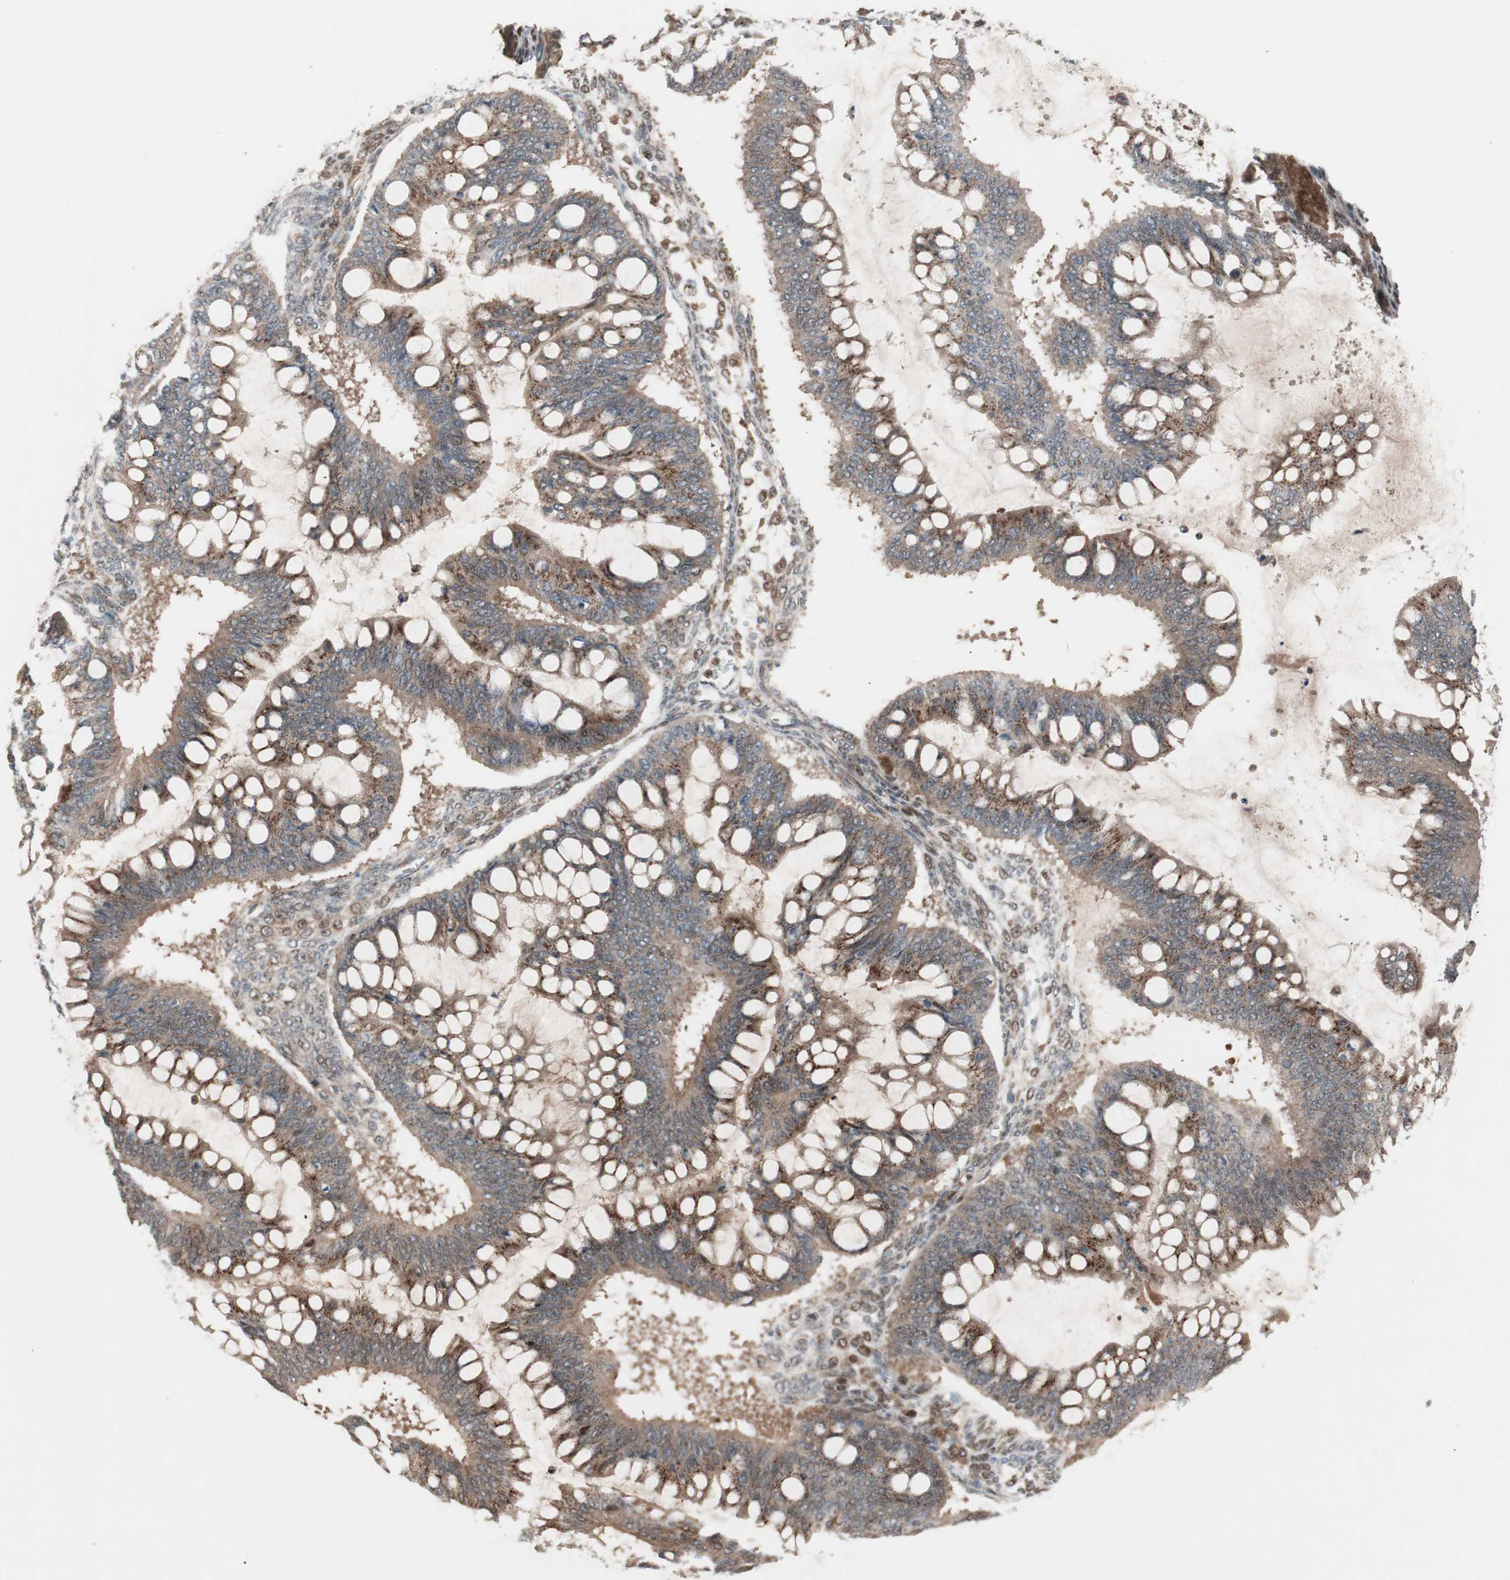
{"staining": {"intensity": "strong", "quantity": ">75%", "location": "cytoplasmic/membranous"}, "tissue": "ovarian cancer", "cell_type": "Tumor cells", "image_type": "cancer", "snomed": [{"axis": "morphology", "description": "Cystadenocarcinoma, mucinous, NOS"}, {"axis": "topography", "description": "Ovary"}], "caption": "A brown stain shows strong cytoplasmic/membranous staining of a protein in human ovarian cancer (mucinous cystadenocarcinoma) tumor cells. Immunohistochemistry stains the protein in brown and the nuclei are stained blue.", "gene": "PRKG2", "patient": {"sex": "female", "age": 73}}